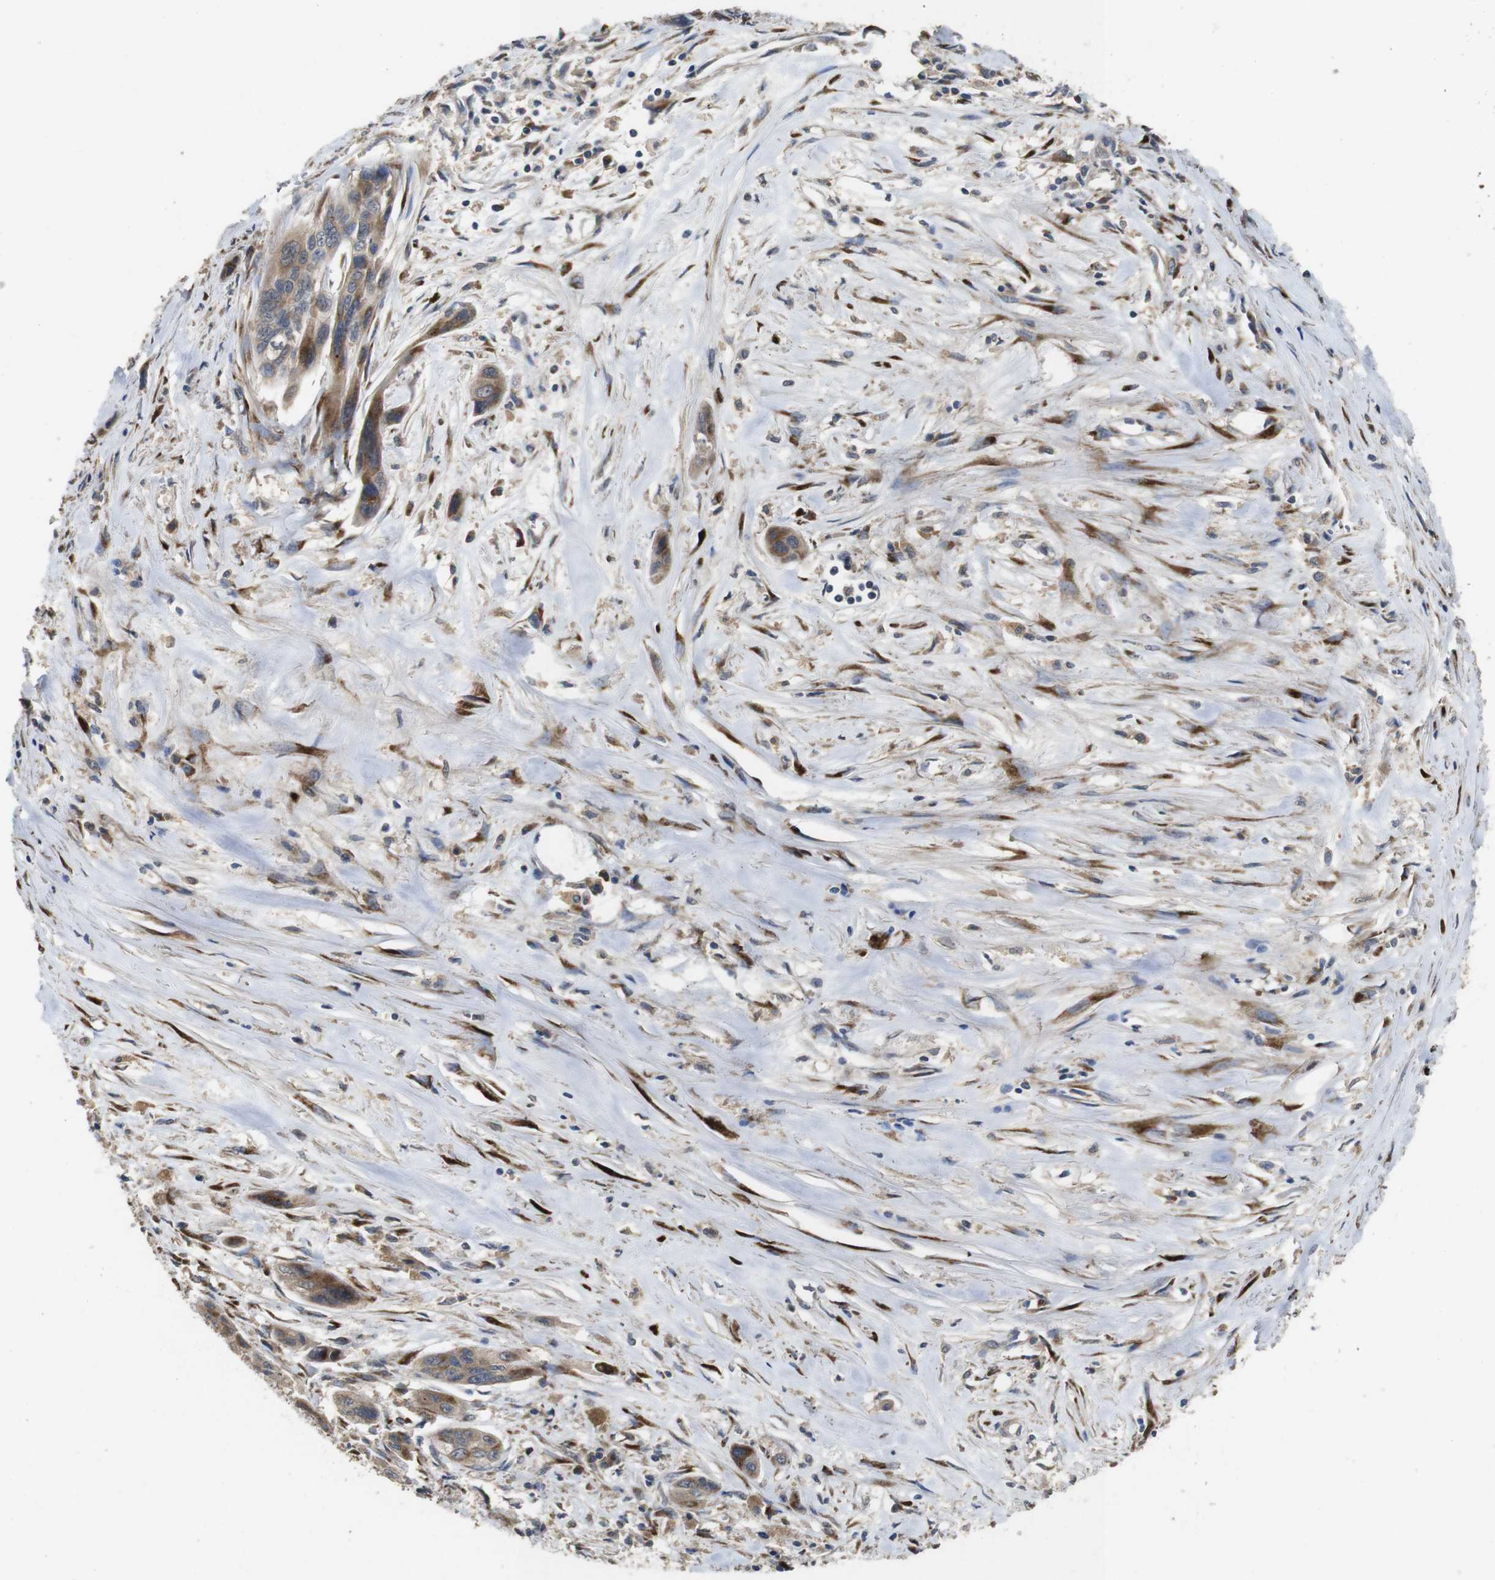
{"staining": {"intensity": "weak", "quantity": ">75%", "location": "cytoplasmic/membranous"}, "tissue": "pancreatic cancer", "cell_type": "Tumor cells", "image_type": "cancer", "snomed": [{"axis": "morphology", "description": "Adenocarcinoma, NOS"}, {"axis": "topography", "description": "Pancreas"}], "caption": "Immunohistochemistry (IHC) histopathology image of human pancreatic adenocarcinoma stained for a protein (brown), which exhibits low levels of weak cytoplasmic/membranous staining in approximately >75% of tumor cells.", "gene": "ARHGAP24", "patient": {"sex": "male", "age": 73}}